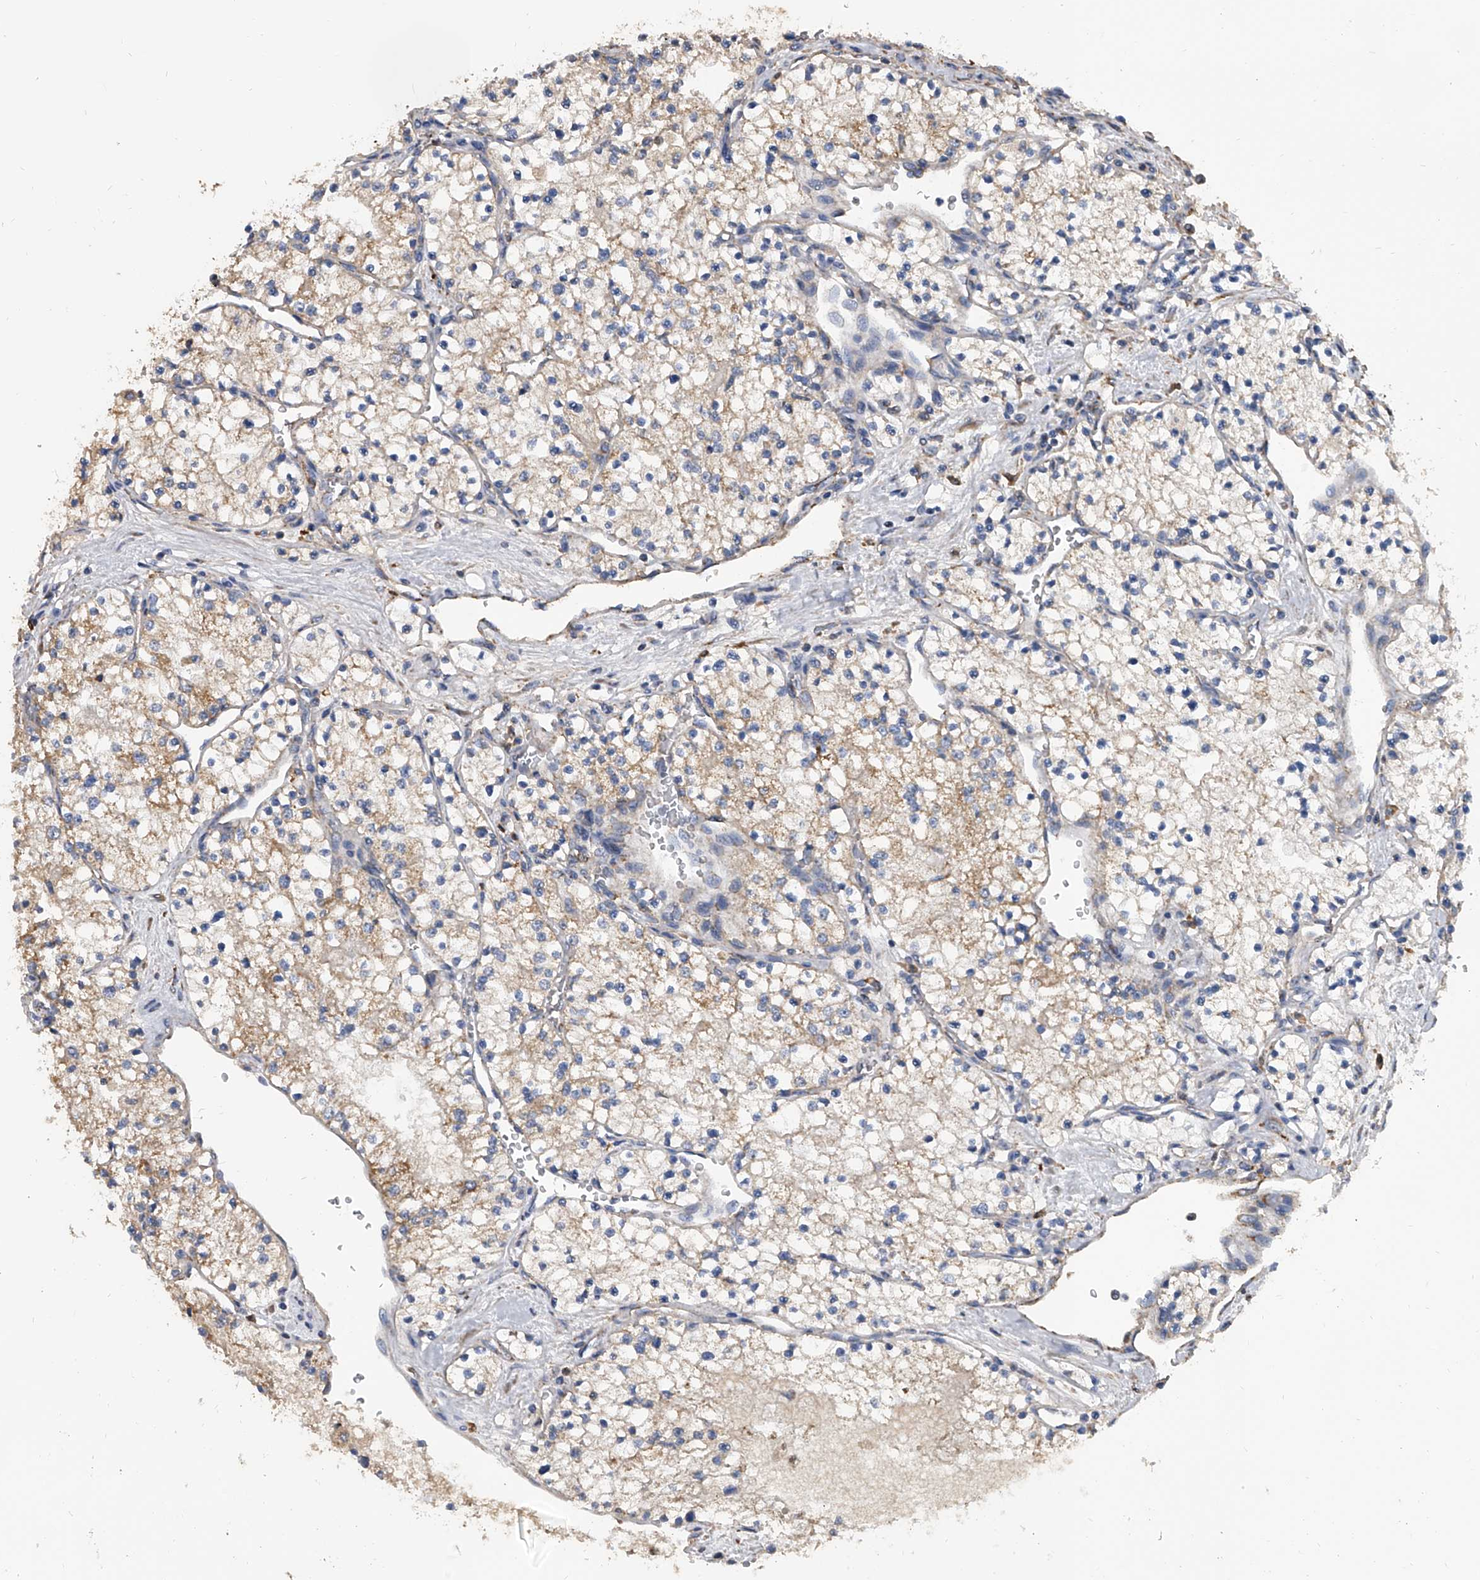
{"staining": {"intensity": "weak", "quantity": "25%-75%", "location": "cytoplasmic/membranous"}, "tissue": "renal cancer", "cell_type": "Tumor cells", "image_type": "cancer", "snomed": [{"axis": "morphology", "description": "Normal tissue, NOS"}, {"axis": "morphology", "description": "Adenocarcinoma, NOS"}, {"axis": "topography", "description": "Kidney"}], "caption": "IHC micrograph of neoplastic tissue: human adenocarcinoma (renal) stained using IHC exhibits low levels of weak protein expression localized specifically in the cytoplasmic/membranous of tumor cells, appearing as a cytoplasmic/membranous brown color.", "gene": "MRPL28", "patient": {"sex": "male", "age": 68}}